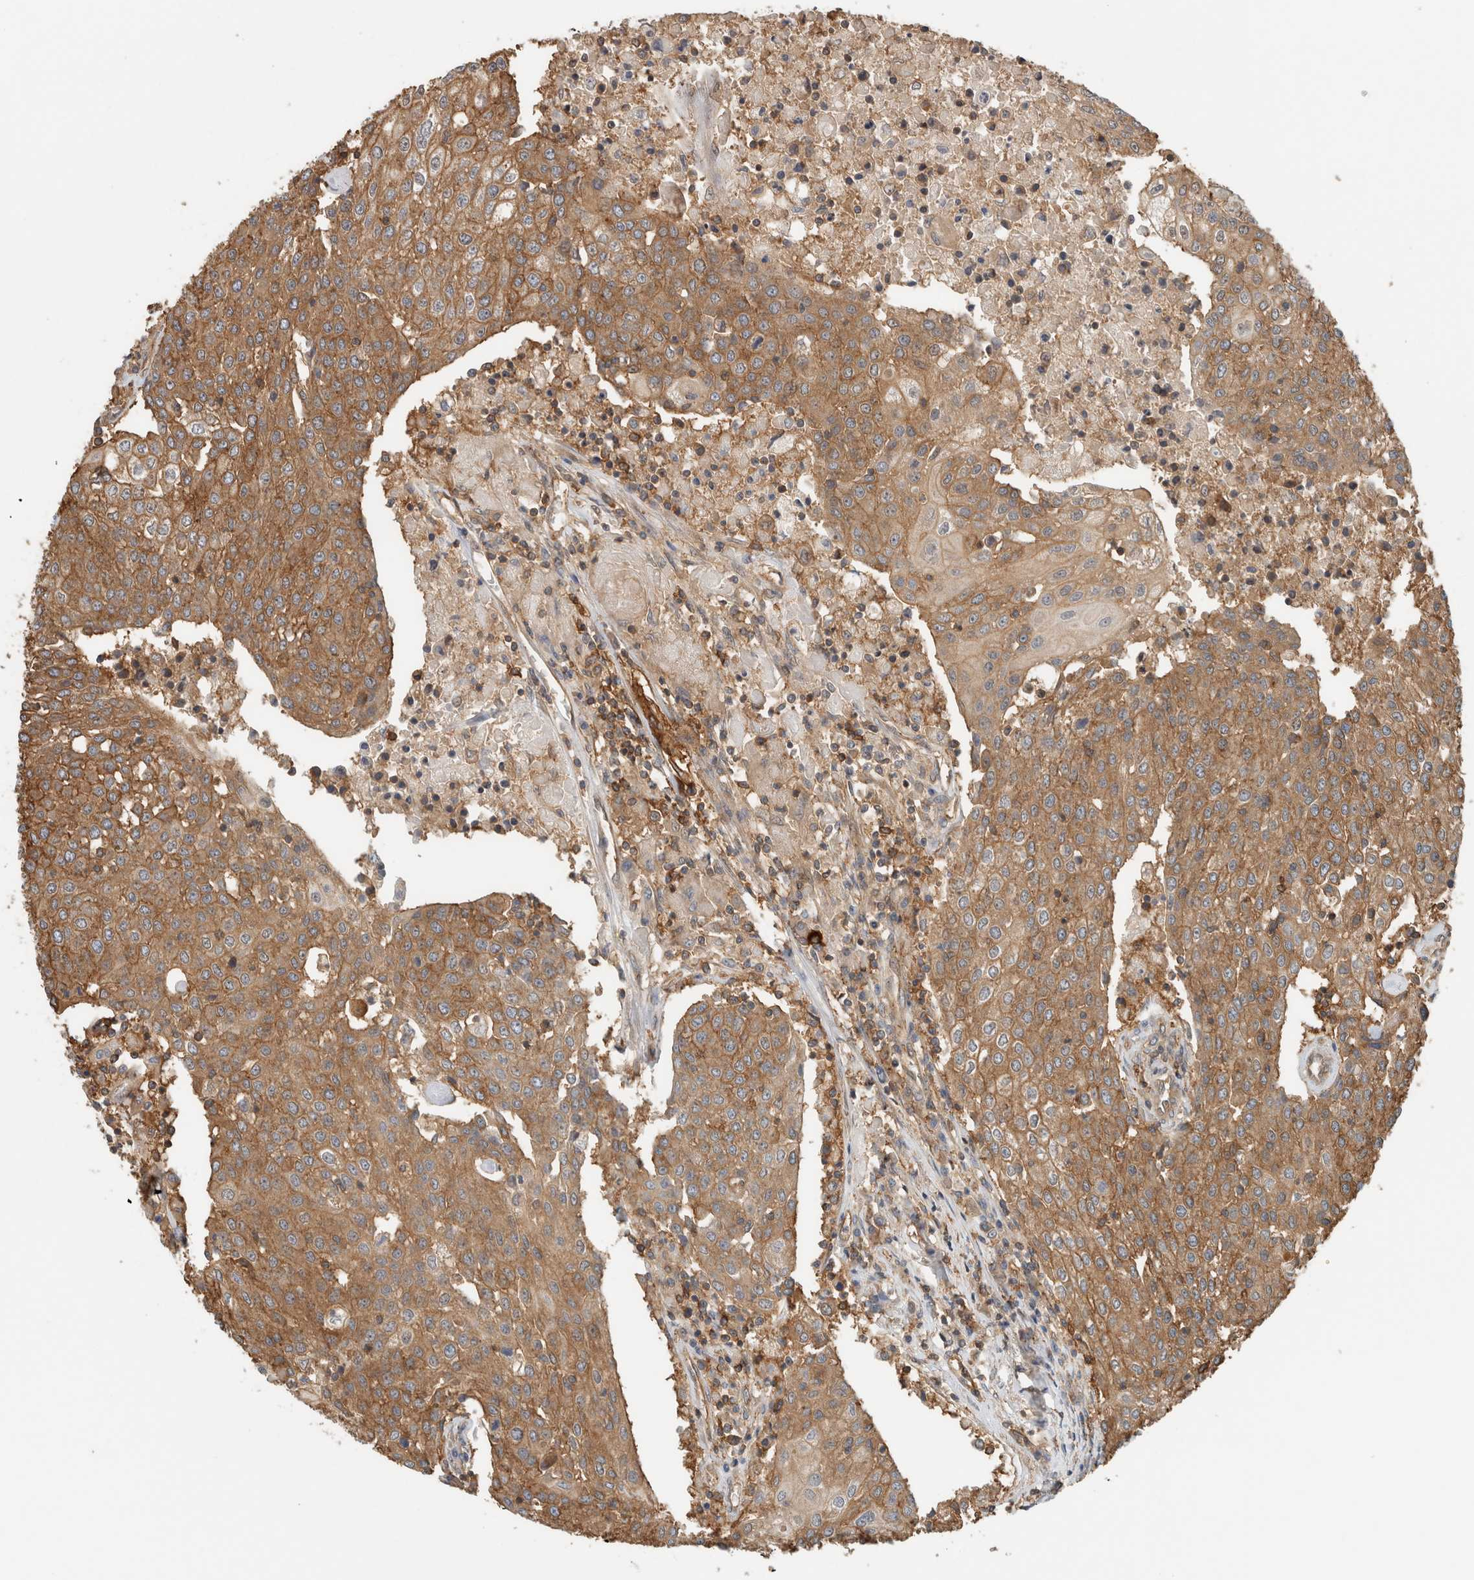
{"staining": {"intensity": "moderate", "quantity": ">75%", "location": "cytoplasmic/membranous"}, "tissue": "urothelial cancer", "cell_type": "Tumor cells", "image_type": "cancer", "snomed": [{"axis": "morphology", "description": "Urothelial carcinoma, High grade"}, {"axis": "topography", "description": "Urinary bladder"}], "caption": "This image shows immunohistochemistry staining of human urothelial cancer, with medium moderate cytoplasmic/membranous staining in approximately >75% of tumor cells.", "gene": "PFDN4", "patient": {"sex": "female", "age": 85}}